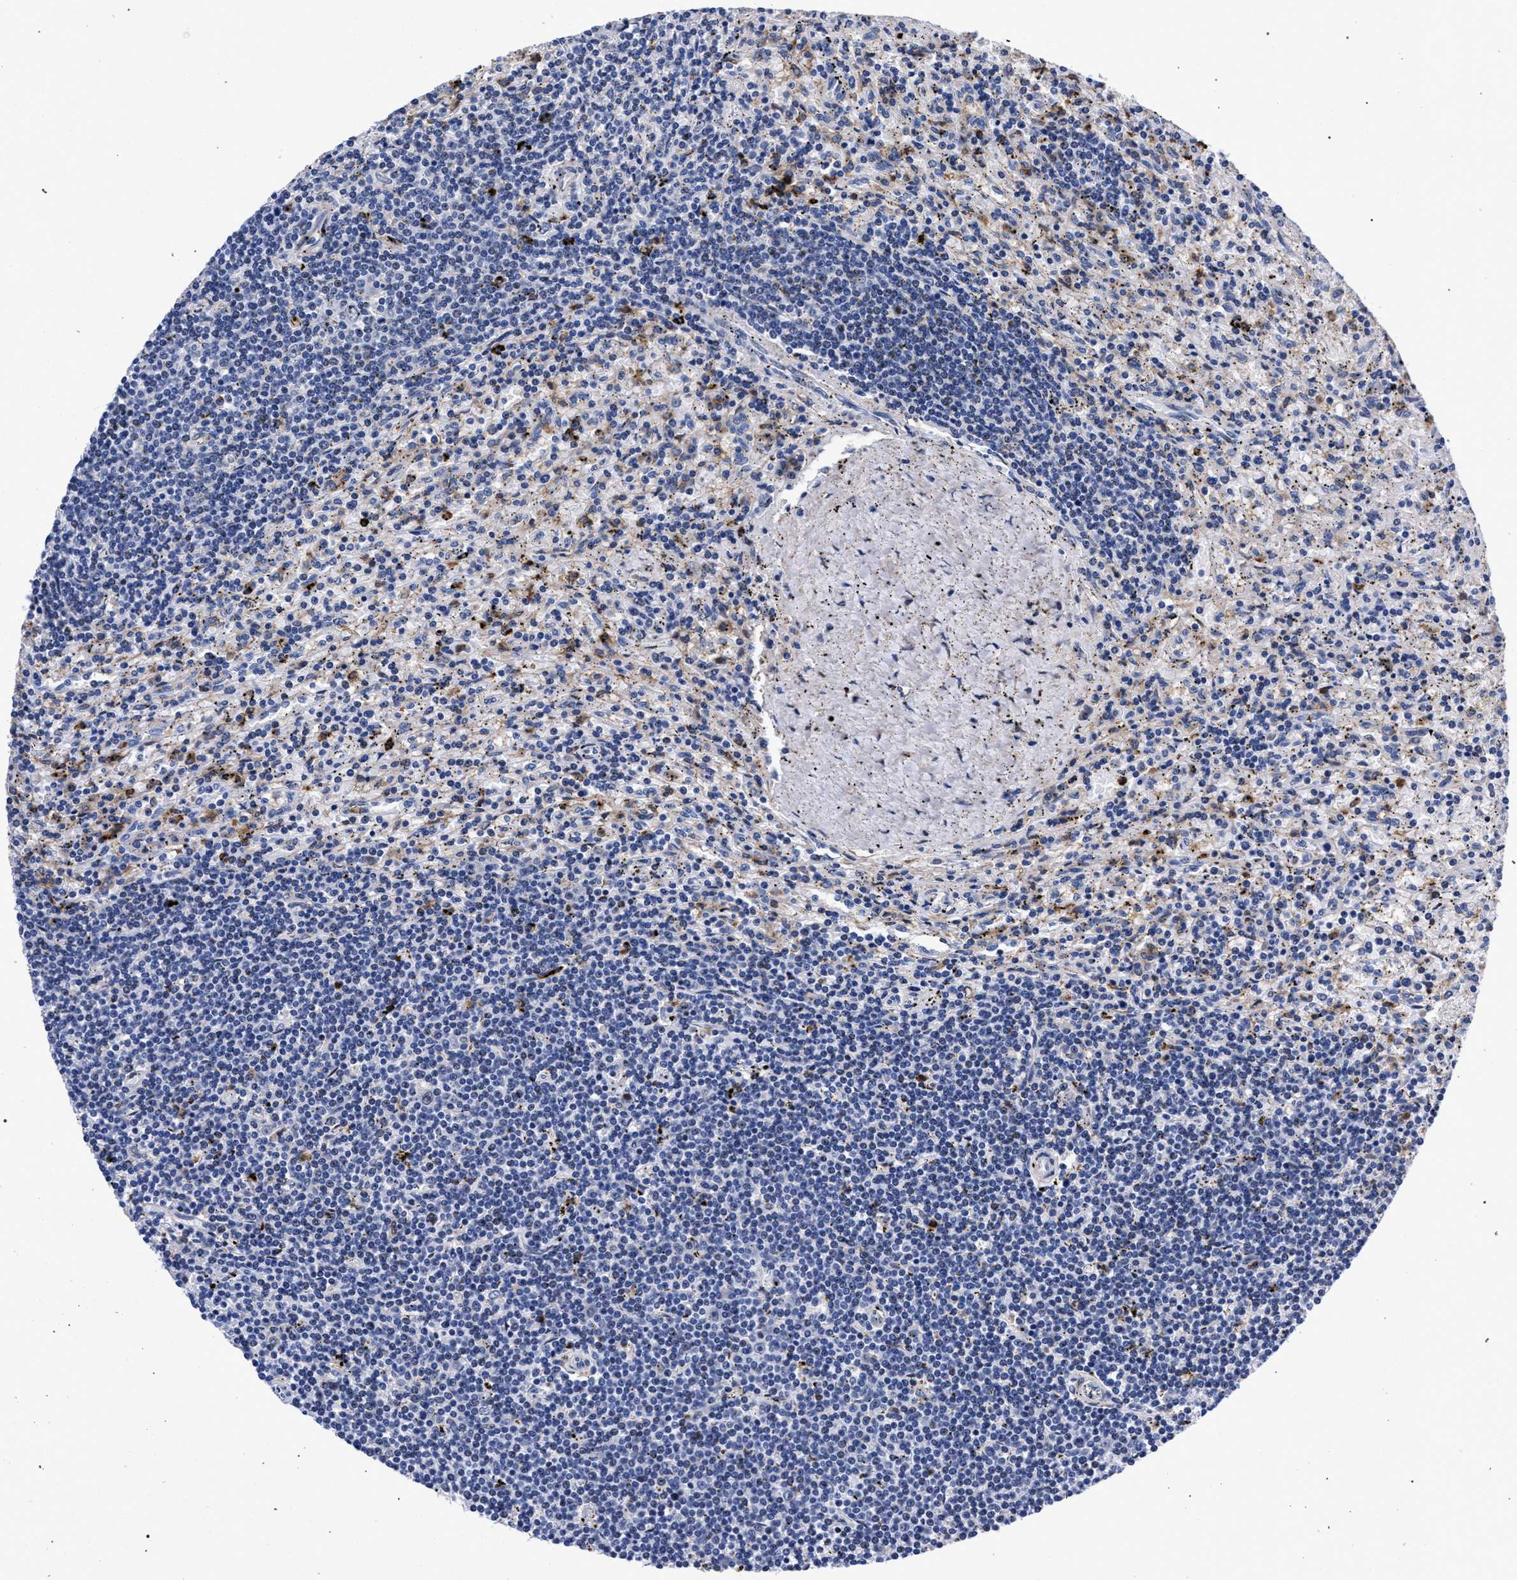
{"staining": {"intensity": "negative", "quantity": "none", "location": "none"}, "tissue": "lymphoma", "cell_type": "Tumor cells", "image_type": "cancer", "snomed": [{"axis": "morphology", "description": "Malignant lymphoma, non-Hodgkin's type, Low grade"}, {"axis": "topography", "description": "Spleen"}], "caption": "There is no significant positivity in tumor cells of lymphoma.", "gene": "ZNF462", "patient": {"sex": "male", "age": 76}}